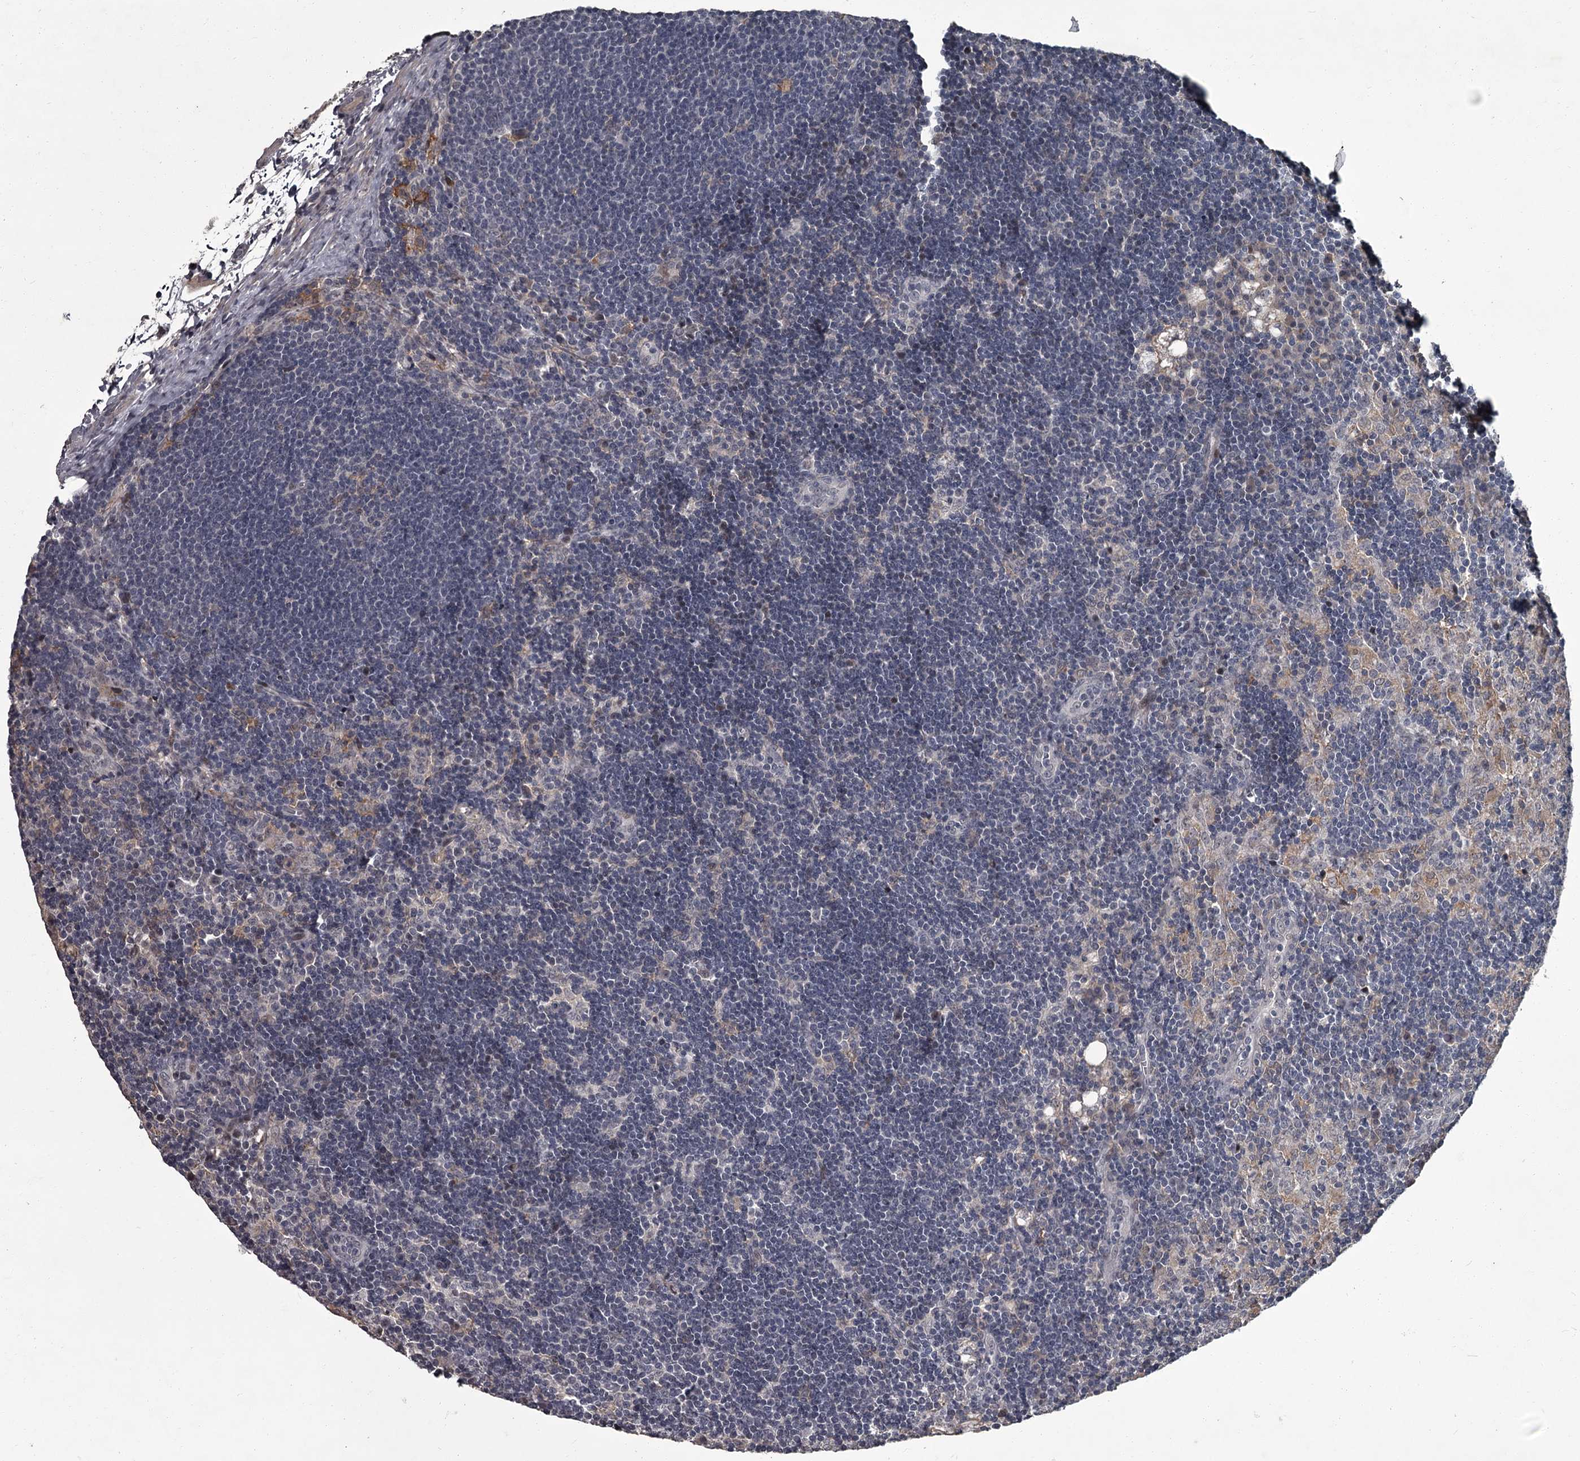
{"staining": {"intensity": "negative", "quantity": "none", "location": "none"}, "tissue": "lymph node", "cell_type": "Germinal center cells", "image_type": "normal", "snomed": [{"axis": "morphology", "description": "Normal tissue, NOS"}, {"axis": "topography", "description": "Lymph node"}], "caption": "DAB immunohistochemical staining of benign human lymph node exhibits no significant positivity in germinal center cells.", "gene": "FLVCR2", "patient": {"sex": "male", "age": 24}}